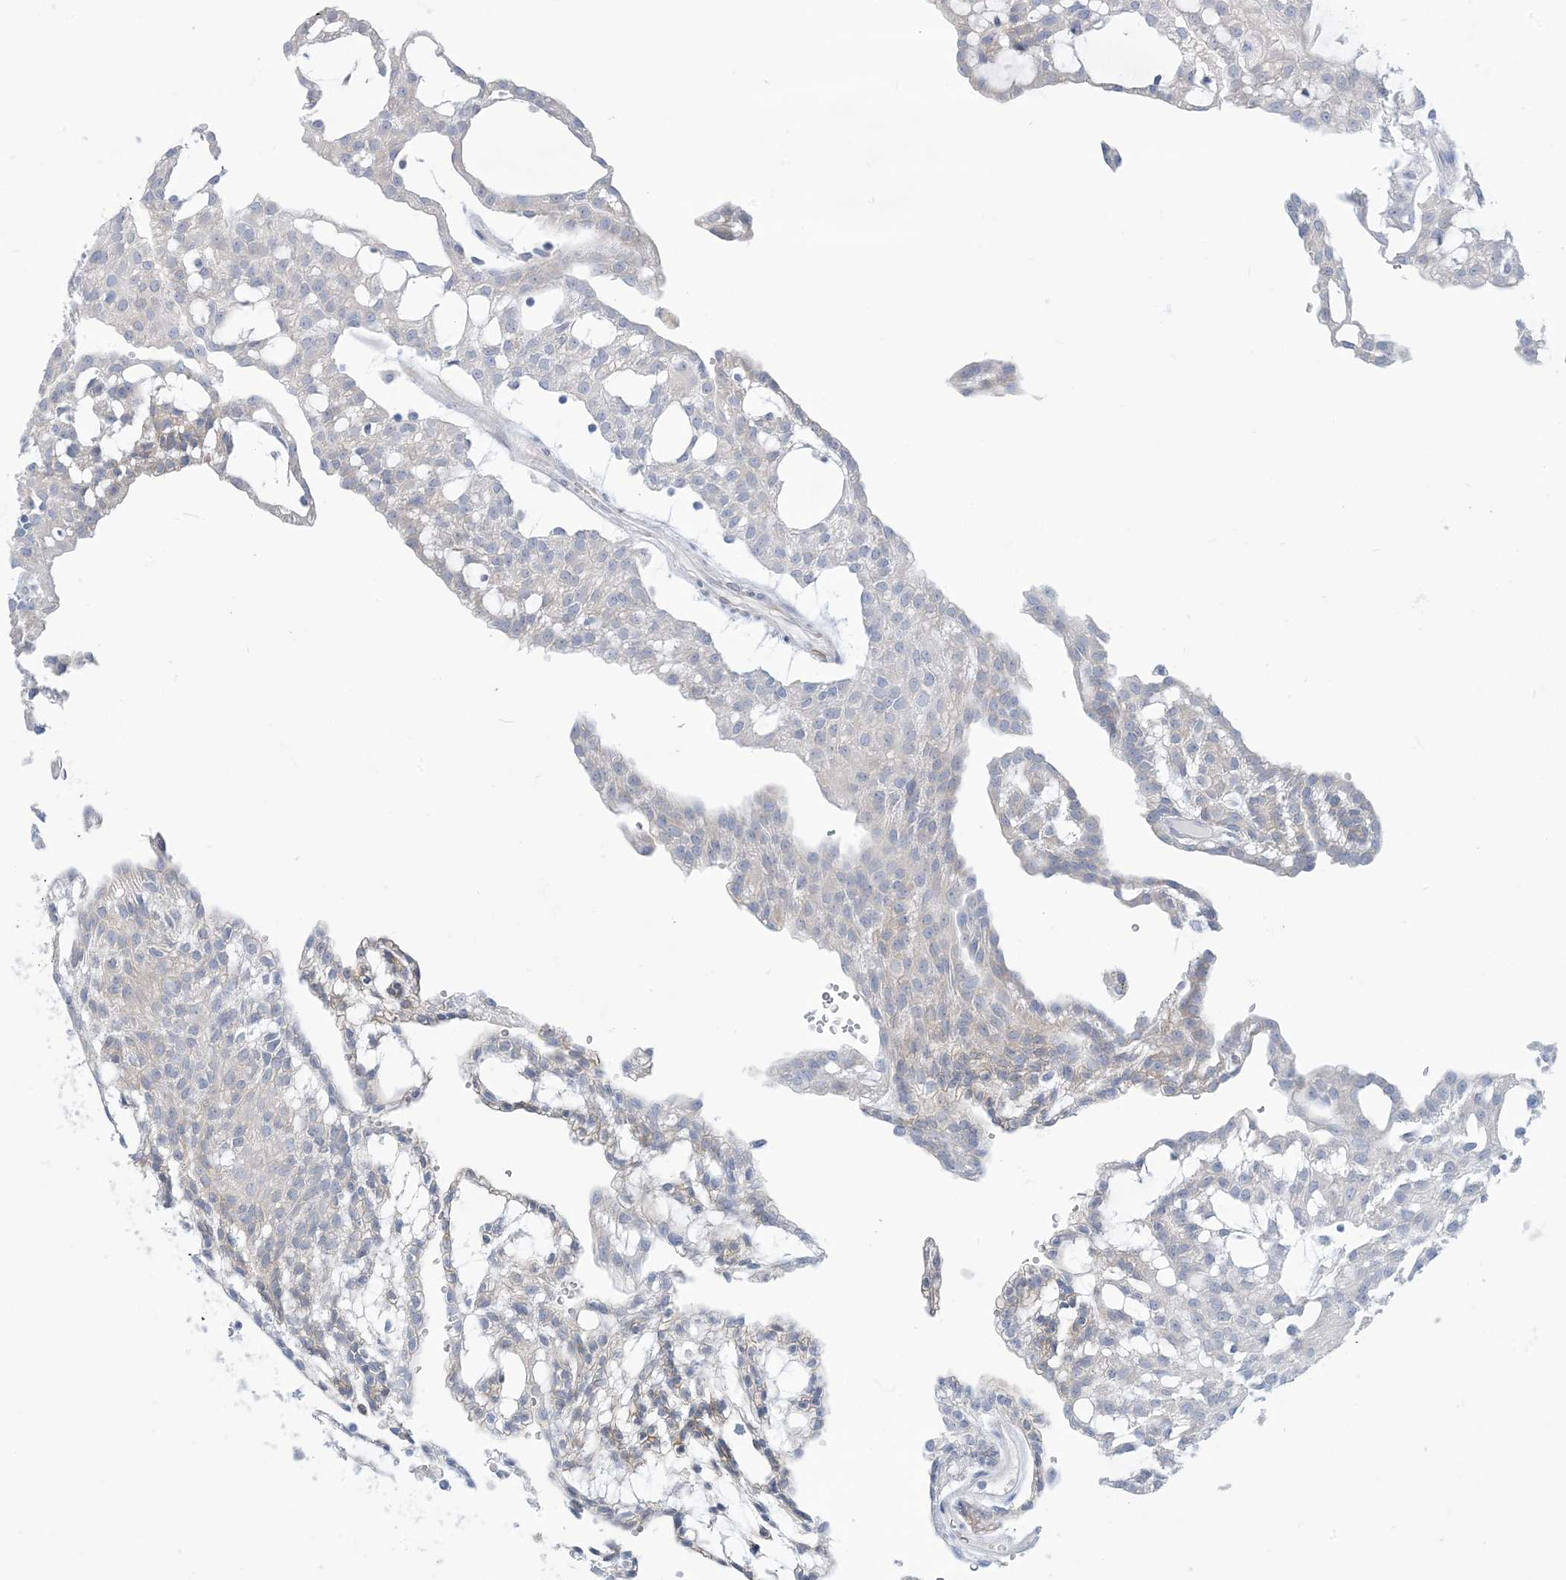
{"staining": {"intensity": "negative", "quantity": "none", "location": "none"}, "tissue": "renal cancer", "cell_type": "Tumor cells", "image_type": "cancer", "snomed": [{"axis": "morphology", "description": "Adenocarcinoma, NOS"}, {"axis": "topography", "description": "Kidney"}], "caption": "A photomicrograph of human renal adenocarcinoma is negative for staining in tumor cells.", "gene": "MARS2", "patient": {"sex": "male", "age": 63}}